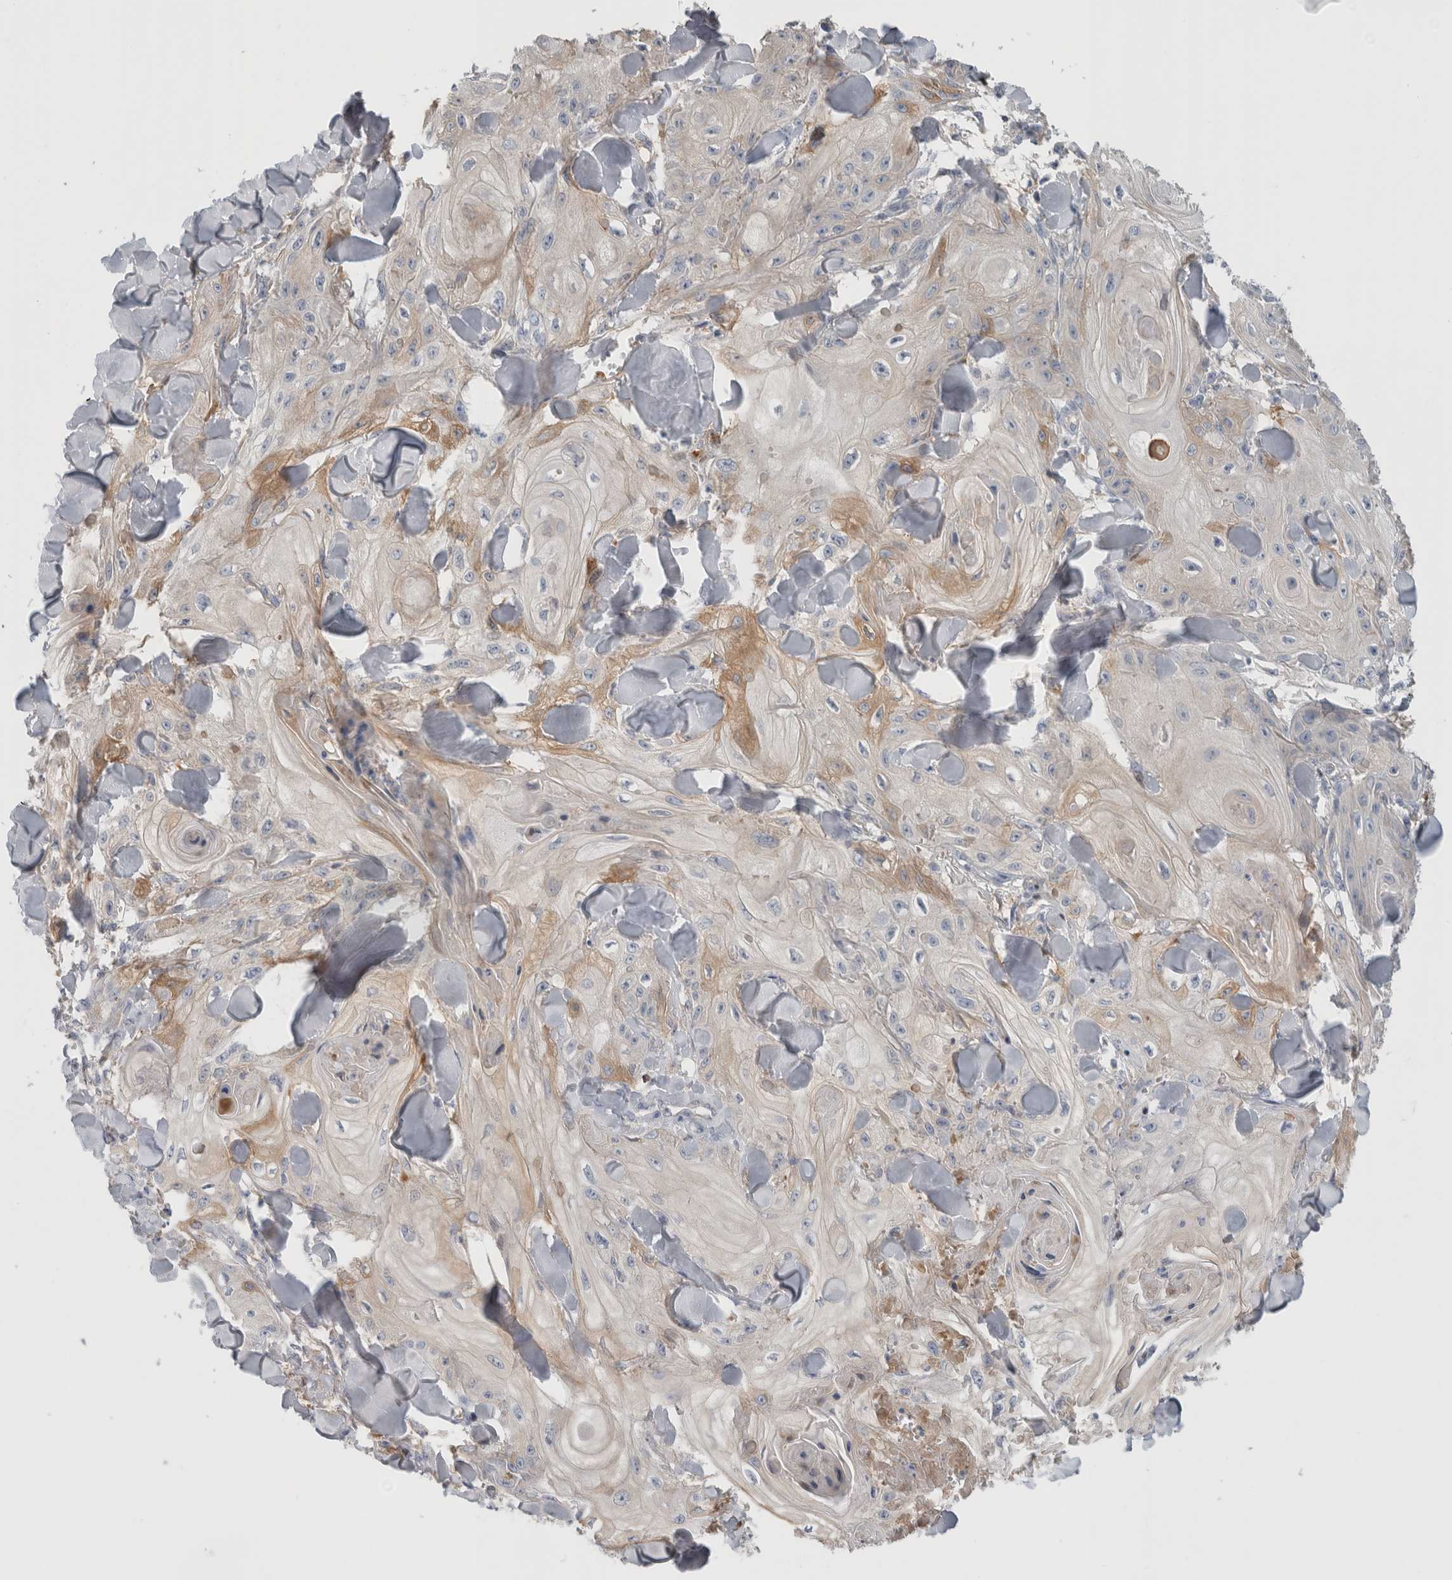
{"staining": {"intensity": "negative", "quantity": "none", "location": "none"}, "tissue": "skin cancer", "cell_type": "Tumor cells", "image_type": "cancer", "snomed": [{"axis": "morphology", "description": "Squamous cell carcinoma, NOS"}, {"axis": "topography", "description": "Skin"}], "caption": "The photomicrograph demonstrates no staining of tumor cells in skin cancer (squamous cell carcinoma).", "gene": "CFI", "patient": {"sex": "male", "age": 74}}